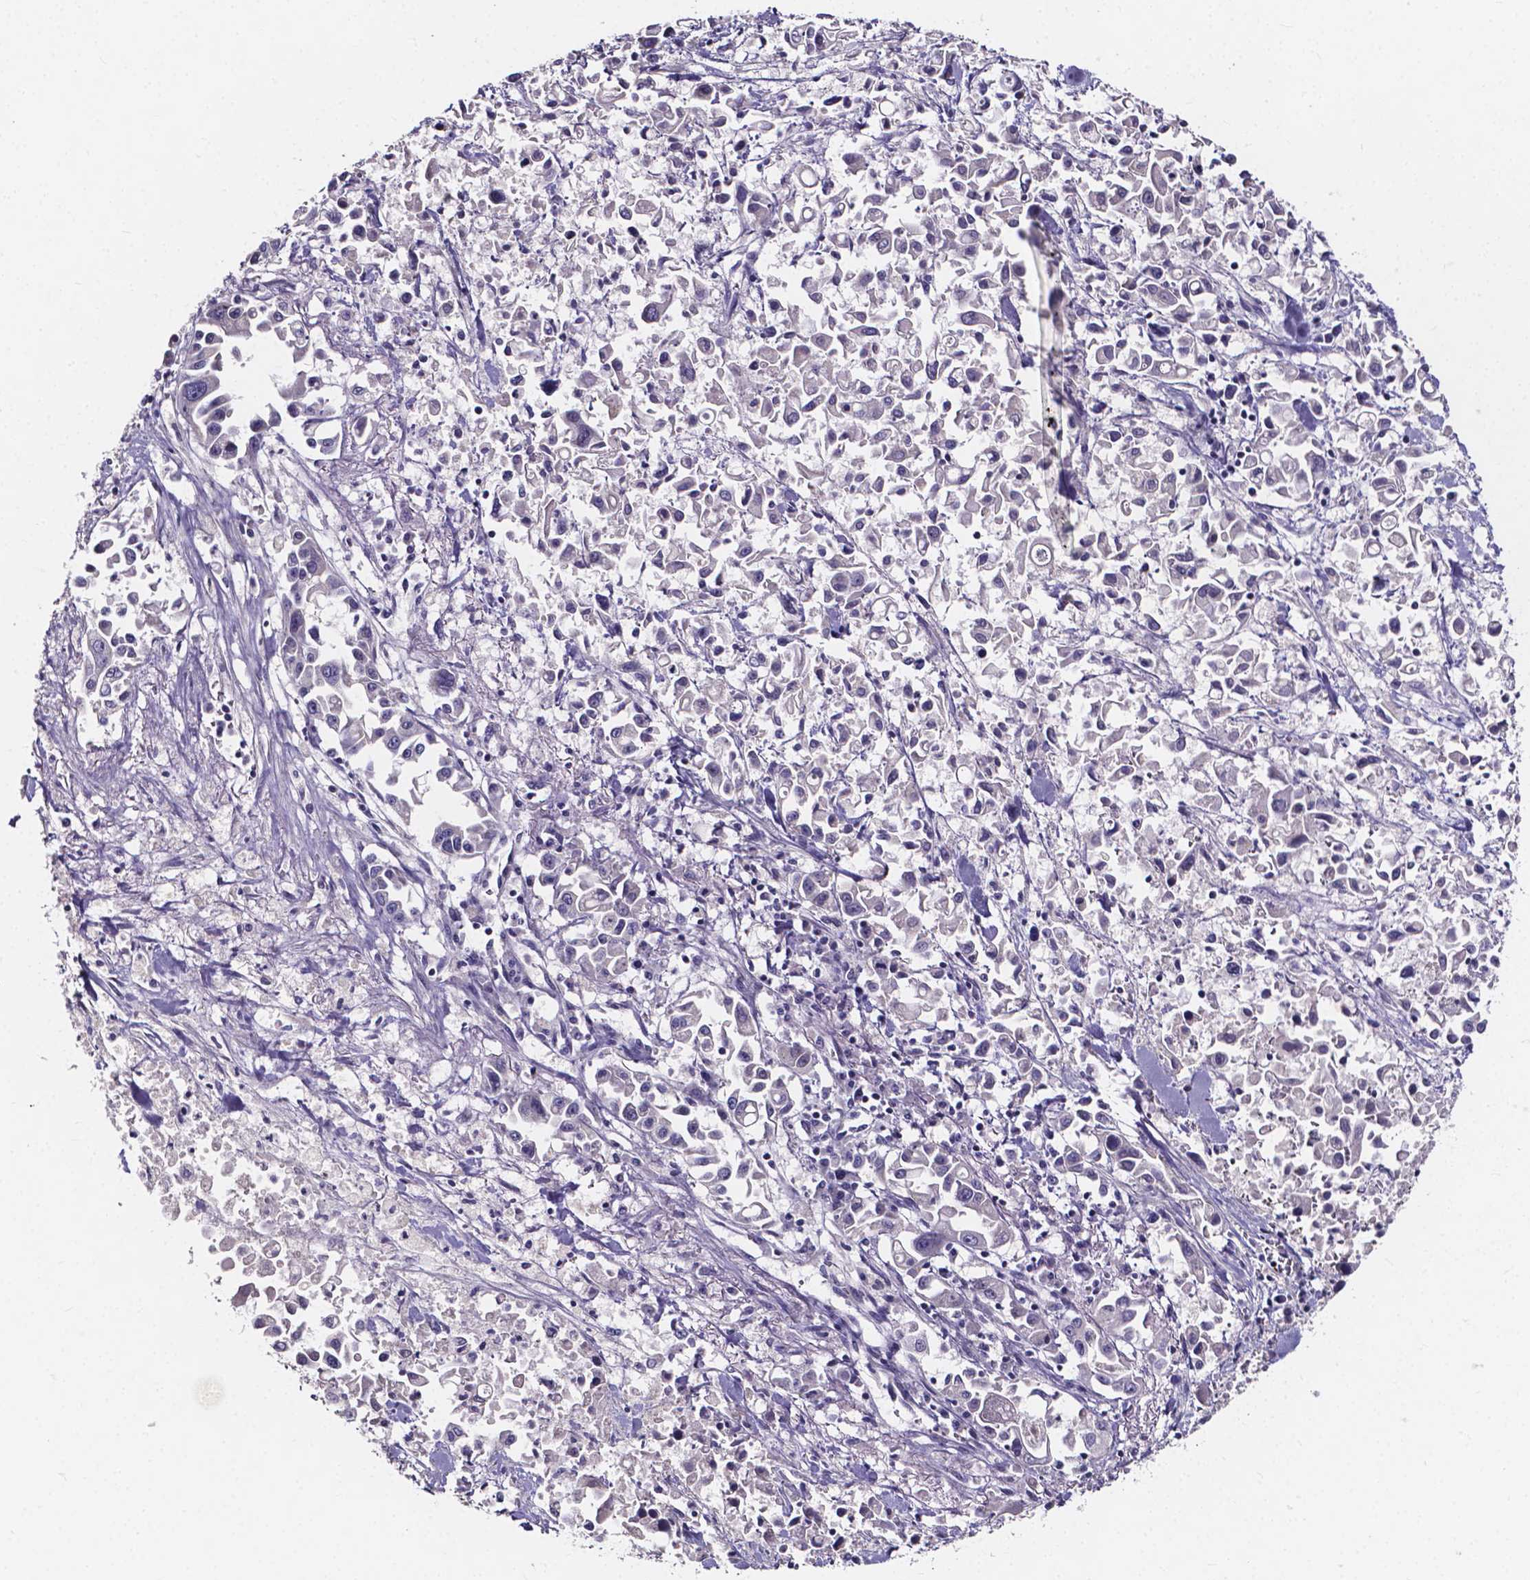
{"staining": {"intensity": "negative", "quantity": "none", "location": "none"}, "tissue": "pancreatic cancer", "cell_type": "Tumor cells", "image_type": "cancer", "snomed": [{"axis": "morphology", "description": "Adenocarcinoma, NOS"}, {"axis": "topography", "description": "Pancreas"}], "caption": "Photomicrograph shows no protein expression in tumor cells of pancreatic adenocarcinoma tissue.", "gene": "SPOCD1", "patient": {"sex": "female", "age": 83}}